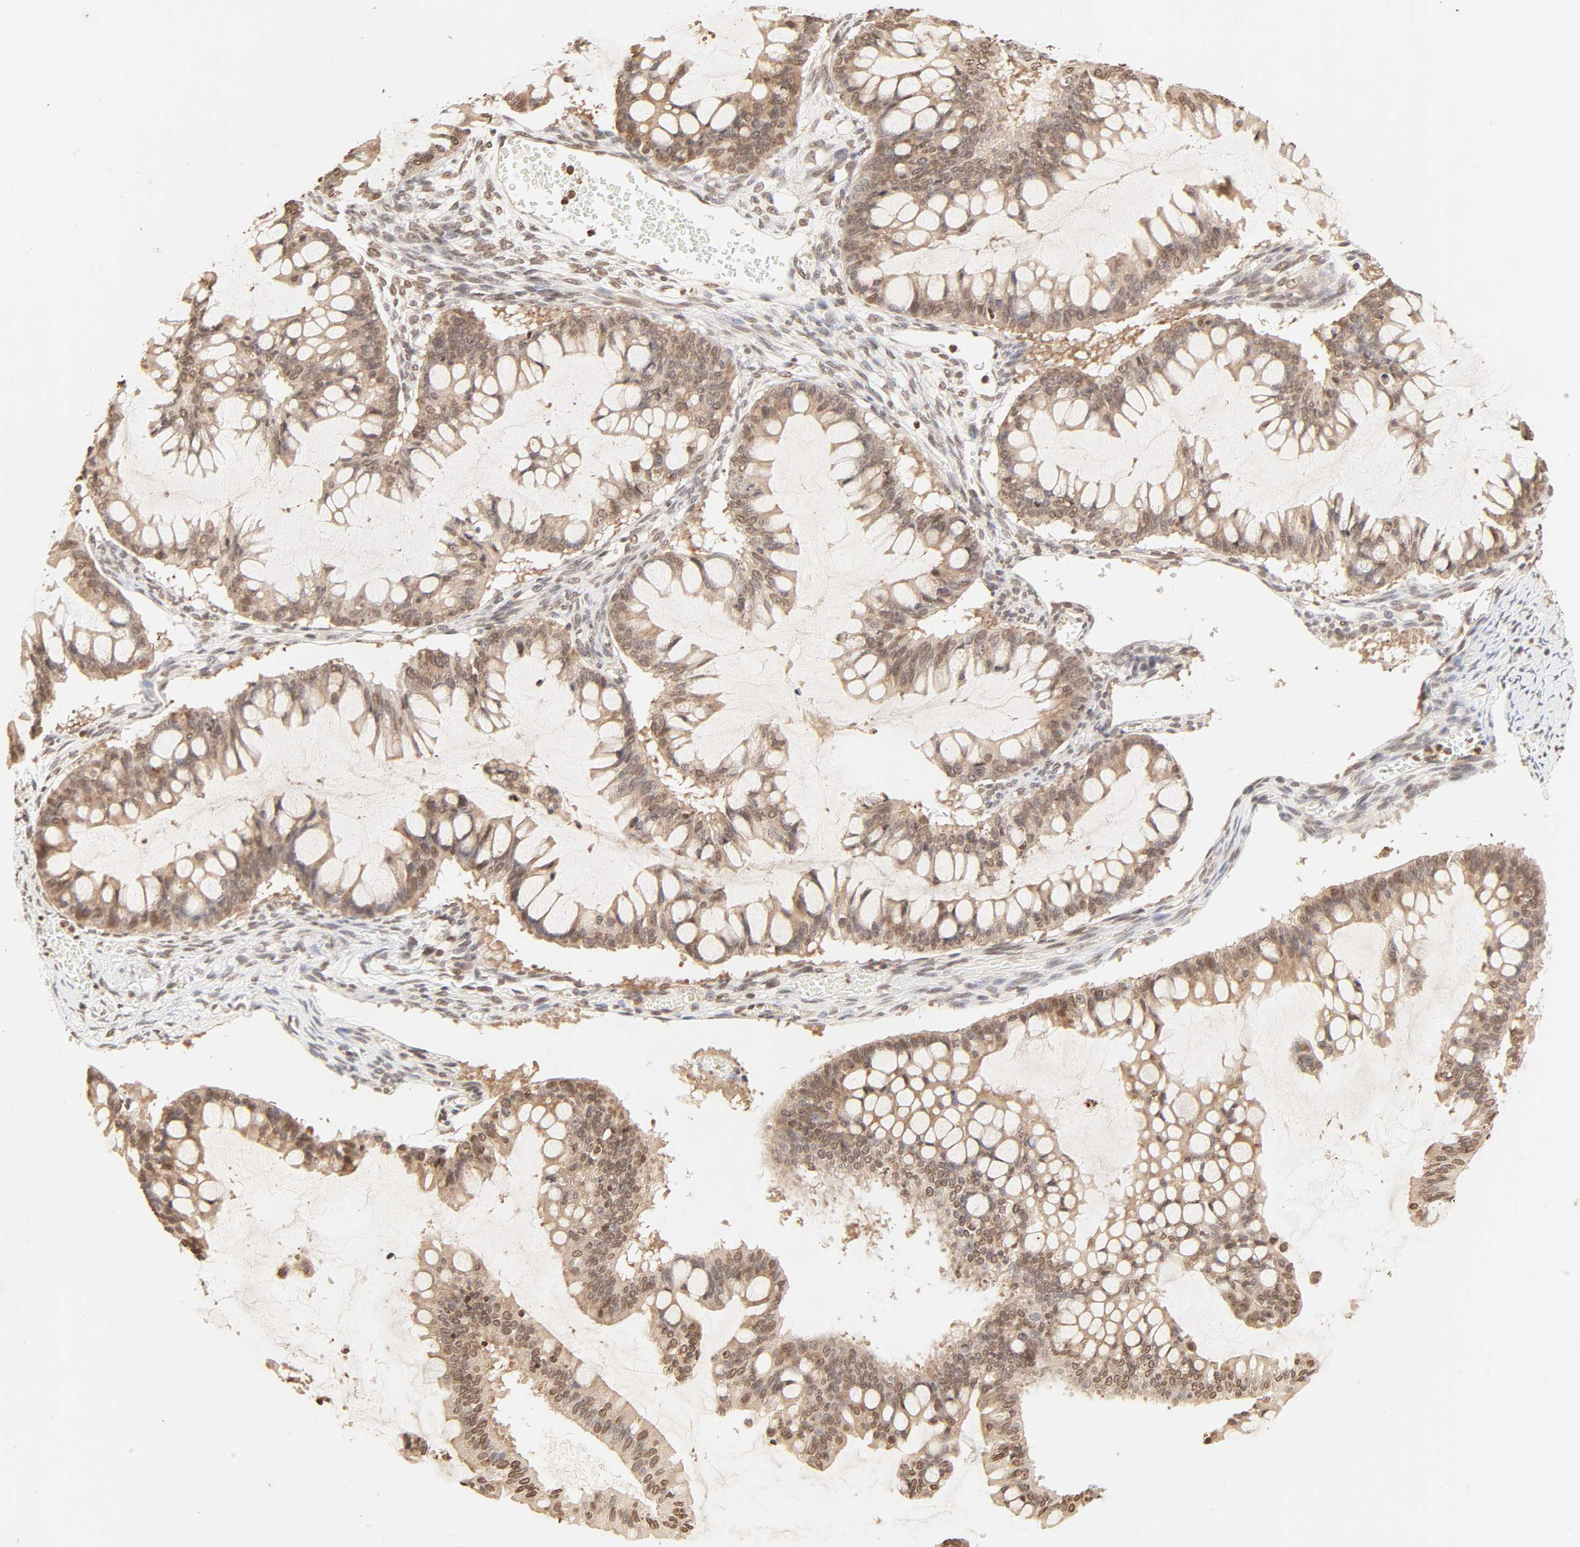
{"staining": {"intensity": "moderate", "quantity": ">75%", "location": "cytoplasmic/membranous,nuclear"}, "tissue": "ovarian cancer", "cell_type": "Tumor cells", "image_type": "cancer", "snomed": [{"axis": "morphology", "description": "Cystadenocarcinoma, mucinous, NOS"}, {"axis": "topography", "description": "Ovary"}], "caption": "Ovarian cancer tissue shows moderate cytoplasmic/membranous and nuclear expression in about >75% of tumor cells, visualized by immunohistochemistry. Nuclei are stained in blue.", "gene": "TBL1X", "patient": {"sex": "female", "age": 73}}